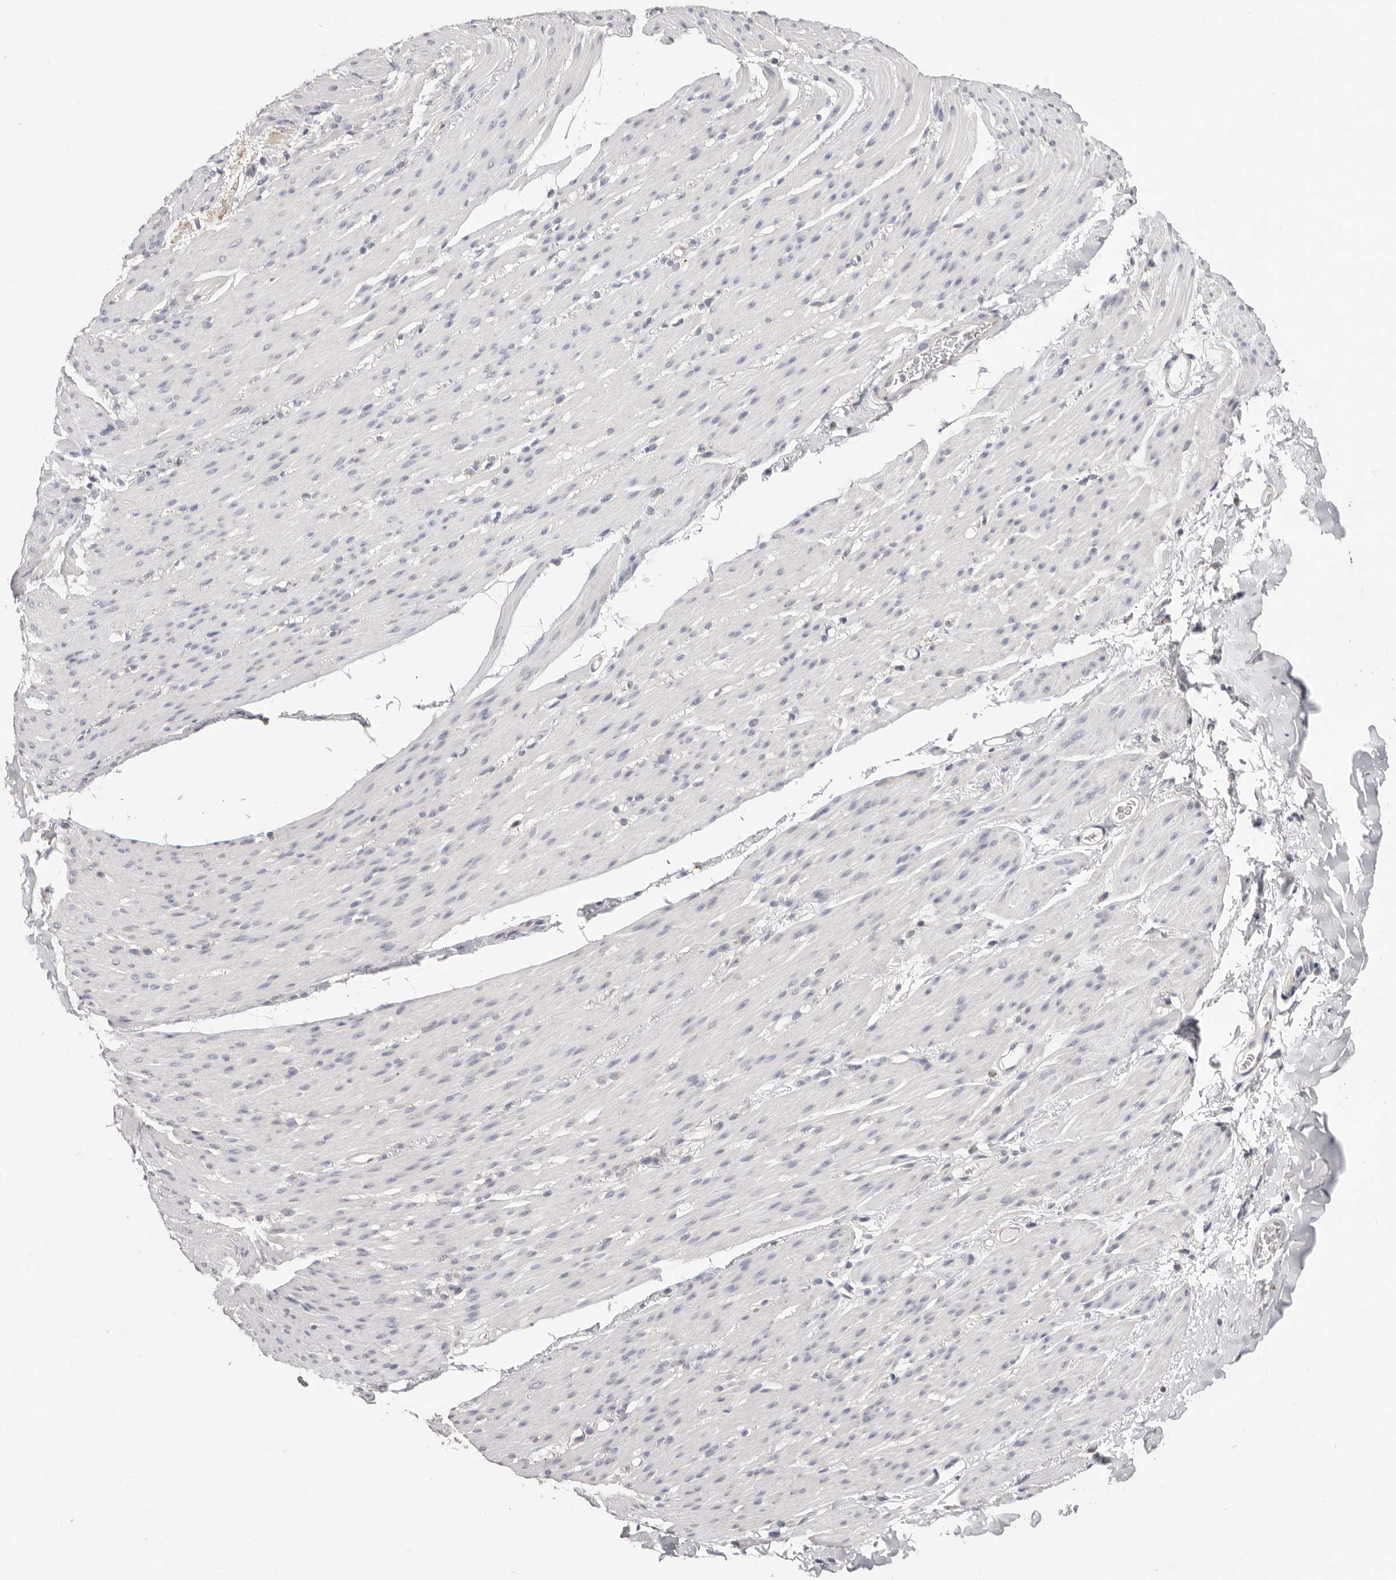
{"staining": {"intensity": "negative", "quantity": "none", "location": "none"}, "tissue": "smooth muscle", "cell_type": "Smooth muscle cells", "image_type": "normal", "snomed": [{"axis": "morphology", "description": "Normal tissue, NOS"}, {"axis": "topography", "description": "Colon"}, {"axis": "topography", "description": "Peripheral nerve tissue"}], "caption": "High magnification brightfield microscopy of normal smooth muscle stained with DAB (brown) and counterstained with hematoxylin (blue): smooth muscle cells show no significant expression.", "gene": "WDR77", "patient": {"sex": "female", "age": 61}}